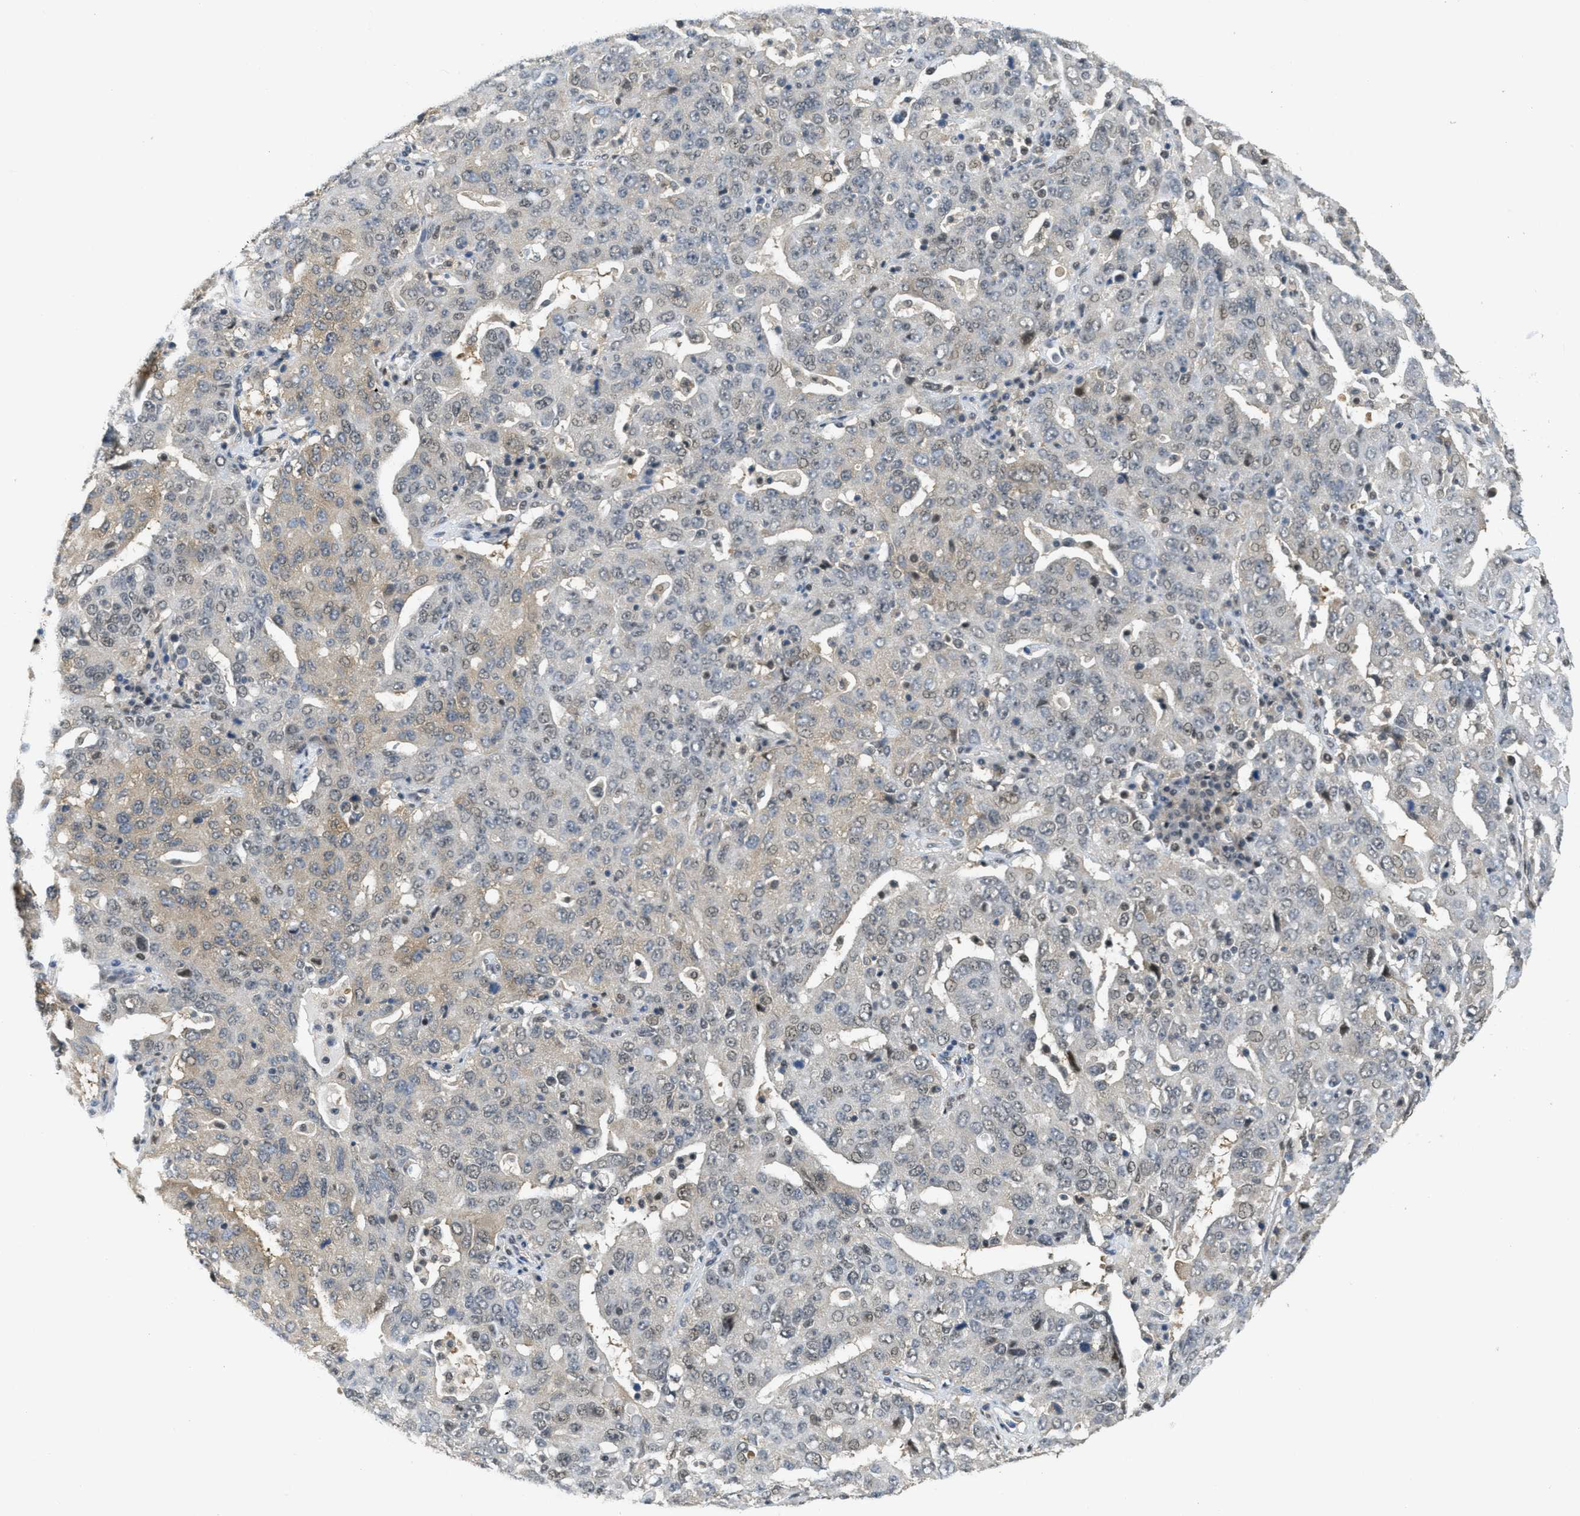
{"staining": {"intensity": "weak", "quantity": "25%-75%", "location": "nuclear"}, "tissue": "ovarian cancer", "cell_type": "Tumor cells", "image_type": "cancer", "snomed": [{"axis": "morphology", "description": "Carcinoma, endometroid"}, {"axis": "topography", "description": "Ovary"}], "caption": "Protein expression analysis of human ovarian cancer (endometroid carcinoma) reveals weak nuclear staining in approximately 25%-75% of tumor cells.", "gene": "PSMC5", "patient": {"sex": "female", "age": 62}}